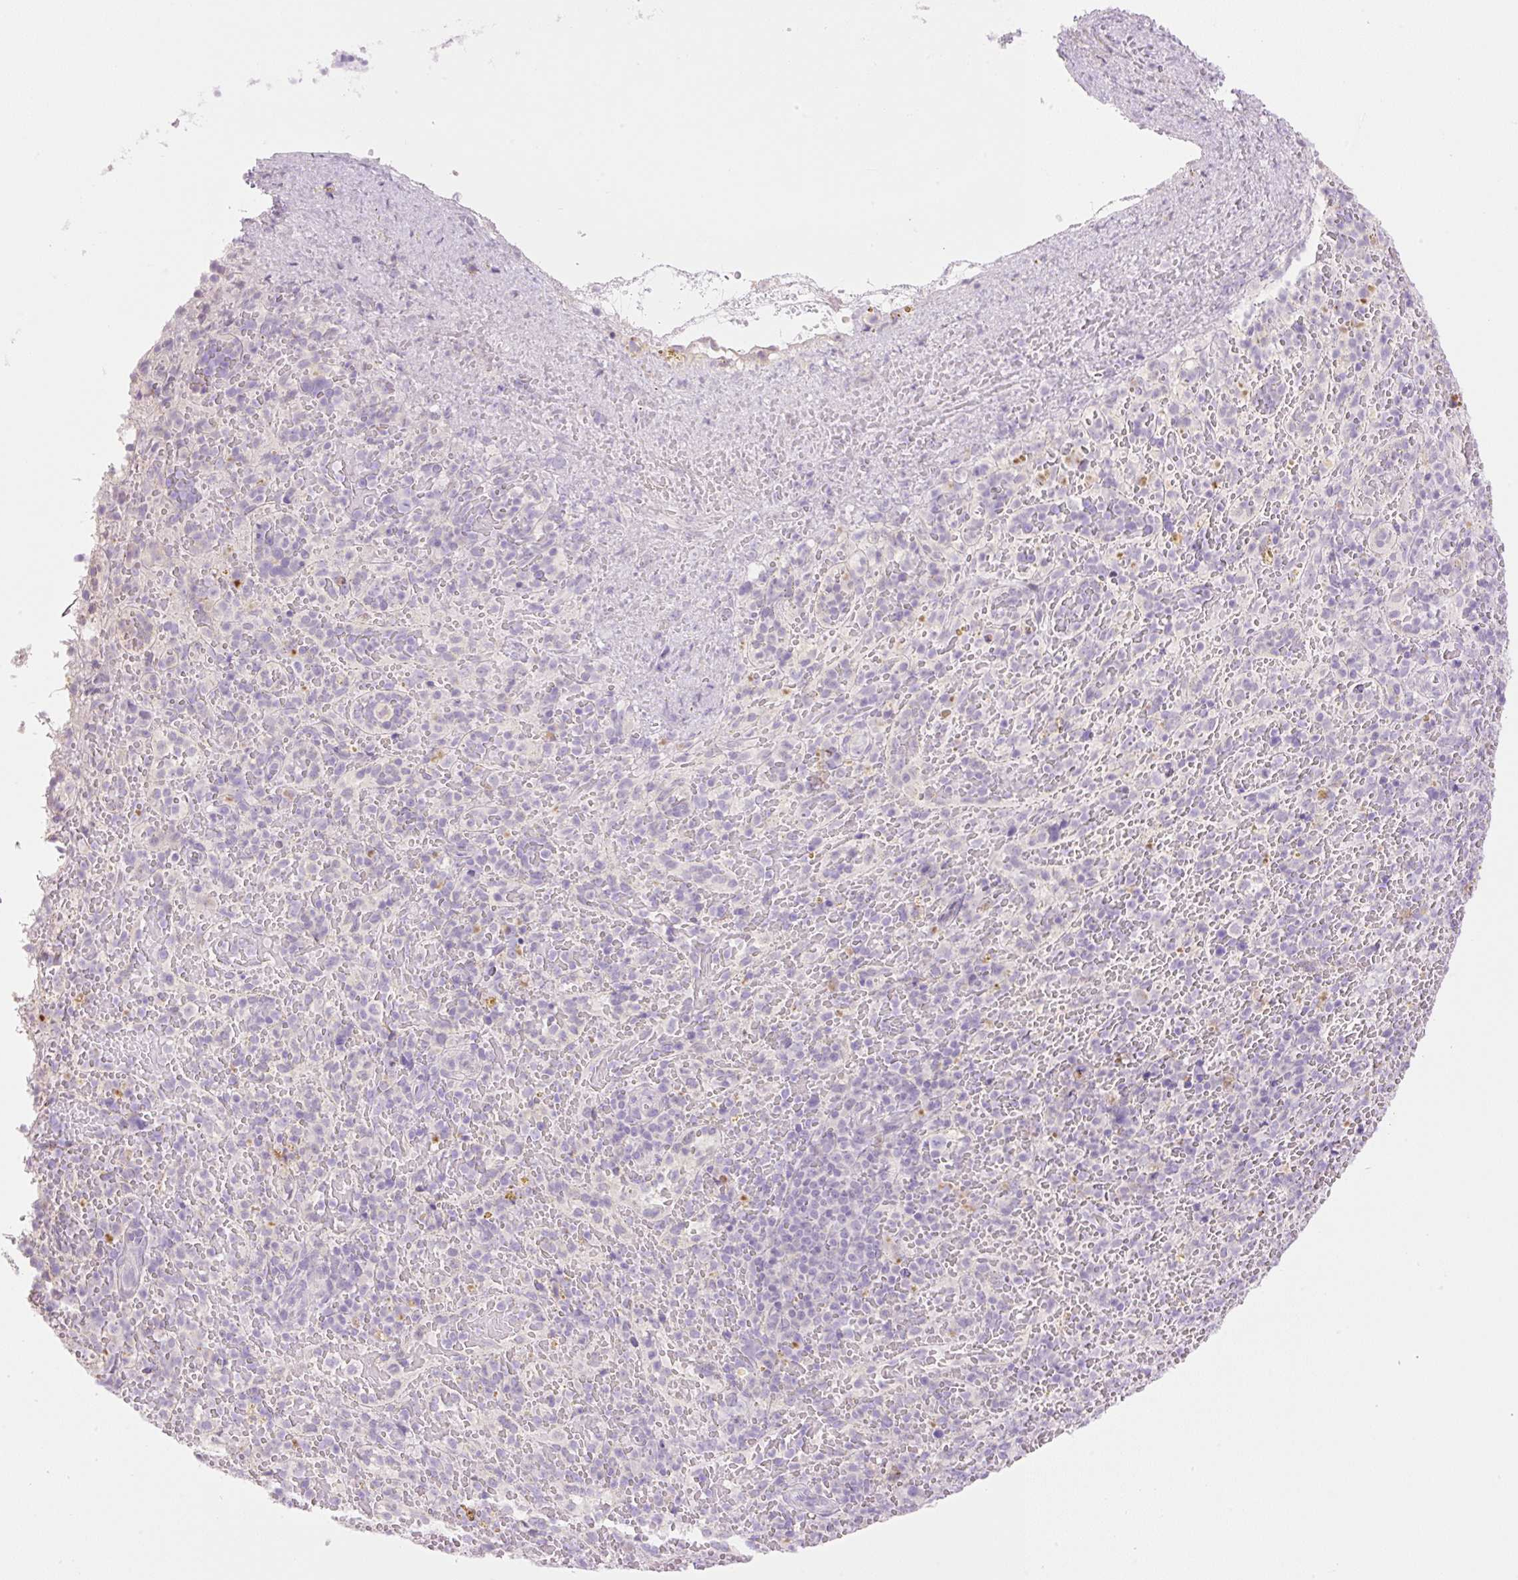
{"staining": {"intensity": "negative", "quantity": "none", "location": "none"}, "tissue": "spleen", "cell_type": "Cells in red pulp", "image_type": "normal", "snomed": [{"axis": "morphology", "description": "Normal tissue, NOS"}, {"axis": "topography", "description": "Spleen"}], "caption": "This is an immunohistochemistry histopathology image of benign spleen. There is no expression in cells in red pulp.", "gene": "TBX15", "patient": {"sex": "female", "age": 50}}